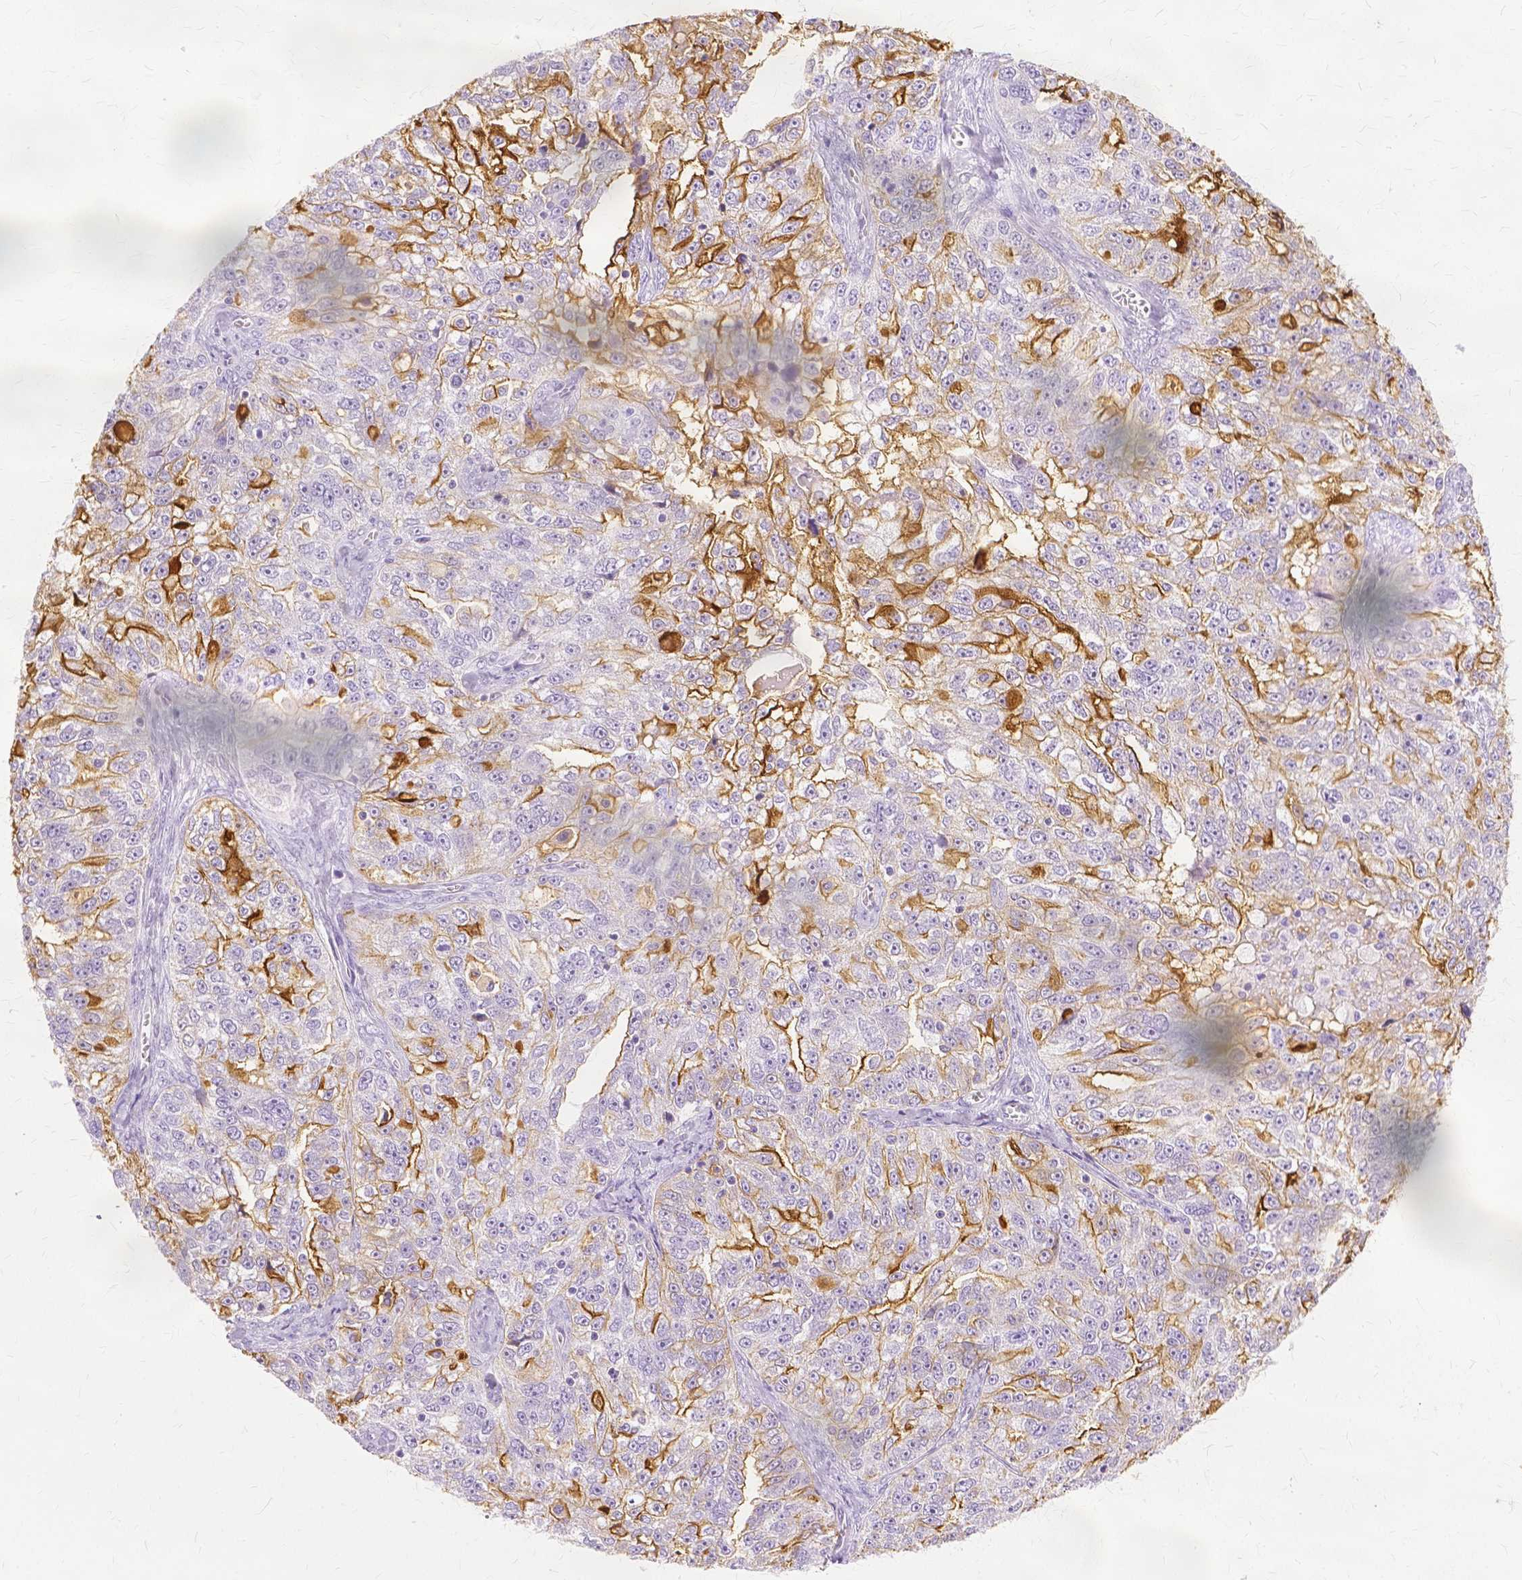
{"staining": {"intensity": "moderate", "quantity": "25%-75%", "location": "cytoplasmic/membranous"}, "tissue": "ovarian cancer", "cell_type": "Tumor cells", "image_type": "cancer", "snomed": [{"axis": "morphology", "description": "Cystadenocarcinoma, serous, NOS"}, {"axis": "topography", "description": "Ovary"}], "caption": "High-power microscopy captured an IHC photomicrograph of serous cystadenocarcinoma (ovarian), revealing moderate cytoplasmic/membranous expression in about 25%-75% of tumor cells.", "gene": "TGM1", "patient": {"sex": "female", "age": 51}}